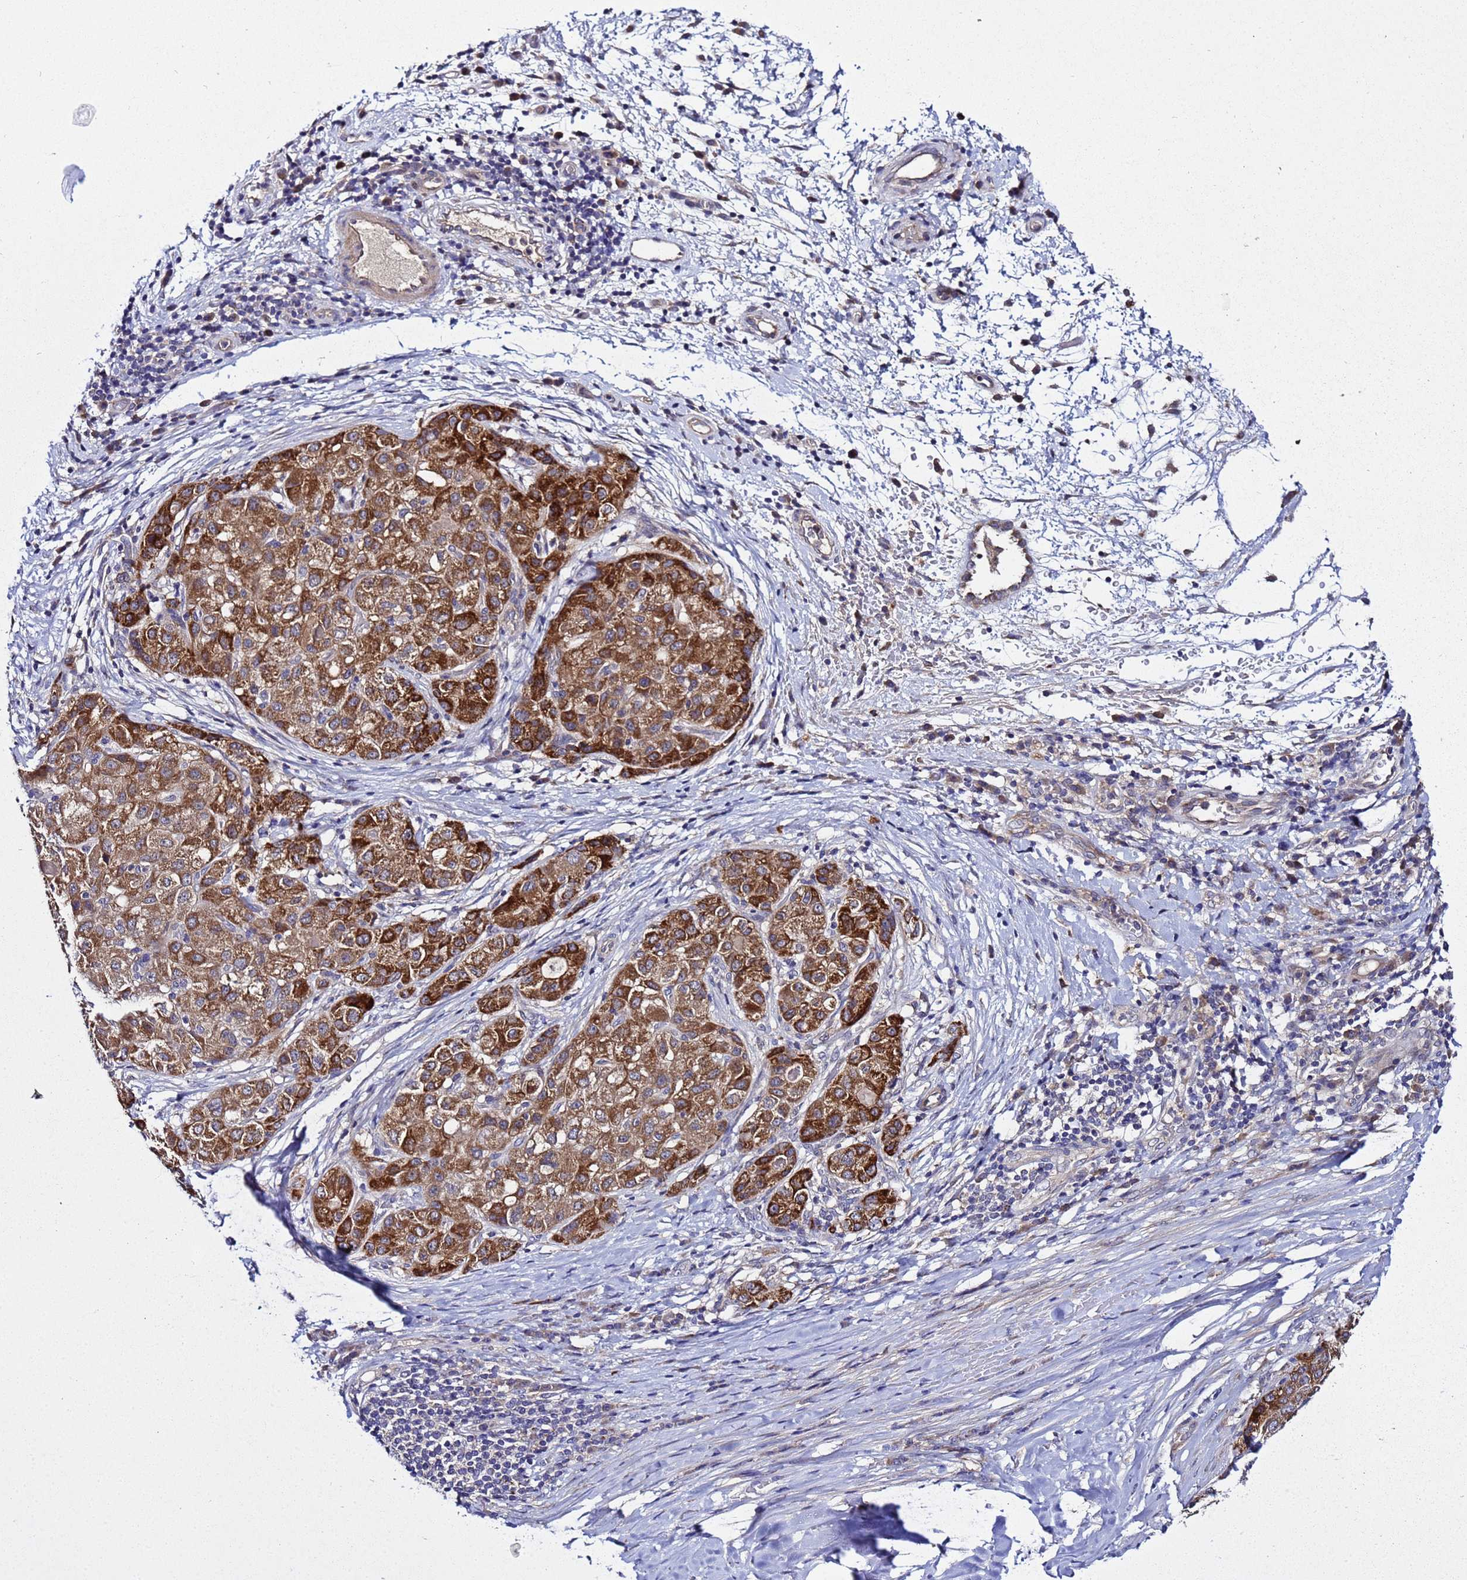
{"staining": {"intensity": "strong", "quantity": ">75%", "location": "cytoplasmic/membranous"}, "tissue": "liver cancer", "cell_type": "Tumor cells", "image_type": "cancer", "snomed": [{"axis": "morphology", "description": "Carcinoma, Hepatocellular, NOS"}, {"axis": "topography", "description": "Liver"}], "caption": "Liver cancer stained for a protein shows strong cytoplasmic/membranous positivity in tumor cells.", "gene": "PLXDC2", "patient": {"sex": "male", "age": 80}}